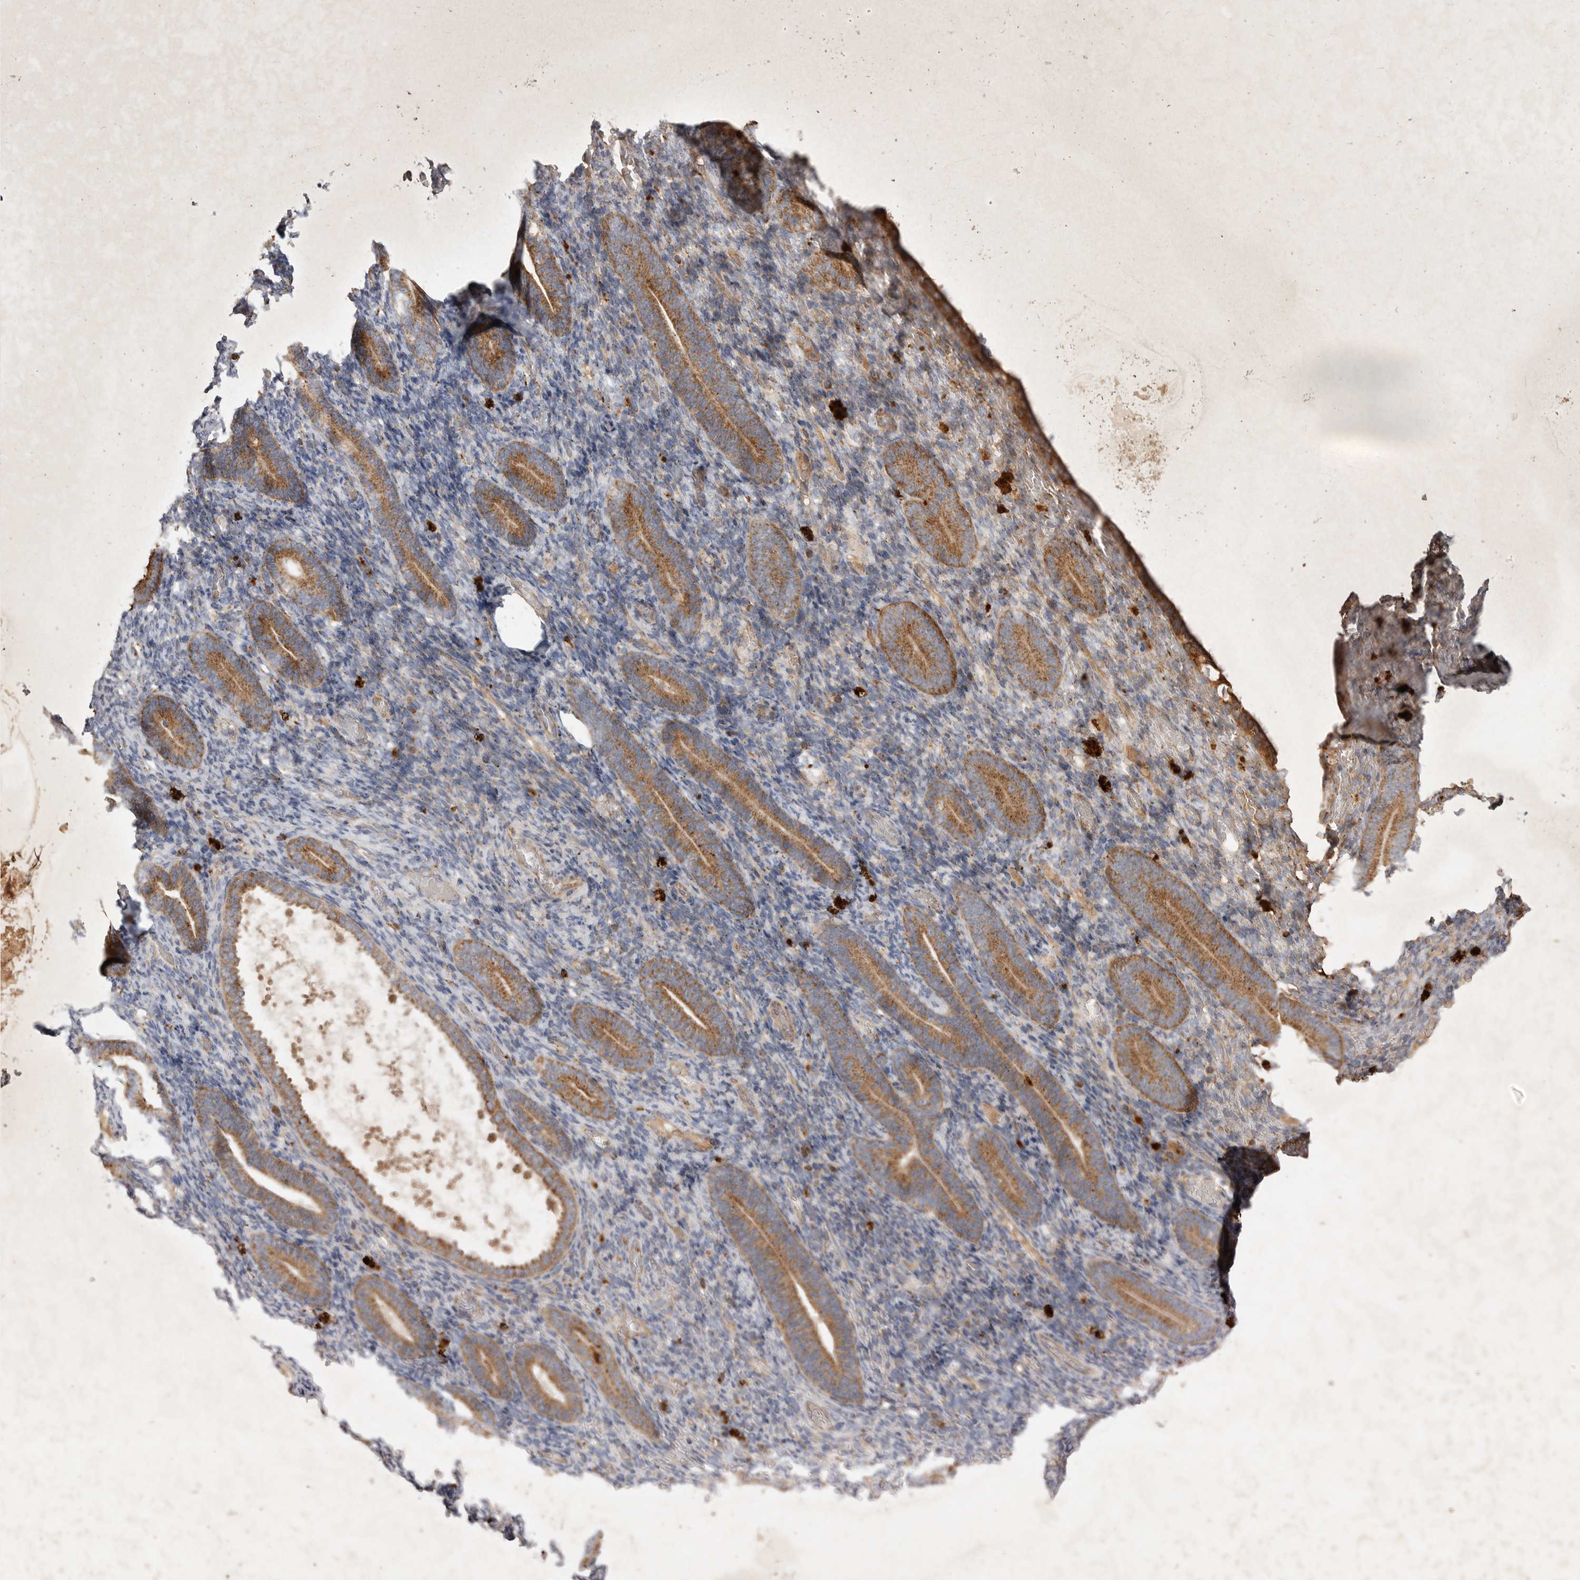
{"staining": {"intensity": "moderate", "quantity": "<25%", "location": "cytoplasmic/membranous"}, "tissue": "endometrium", "cell_type": "Cells in endometrial stroma", "image_type": "normal", "snomed": [{"axis": "morphology", "description": "Normal tissue, NOS"}, {"axis": "topography", "description": "Endometrium"}], "caption": "Protein staining shows moderate cytoplasmic/membranous staining in approximately <25% of cells in endometrial stroma in unremarkable endometrium. Nuclei are stained in blue.", "gene": "MRPL41", "patient": {"sex": "female", "age": 51}}